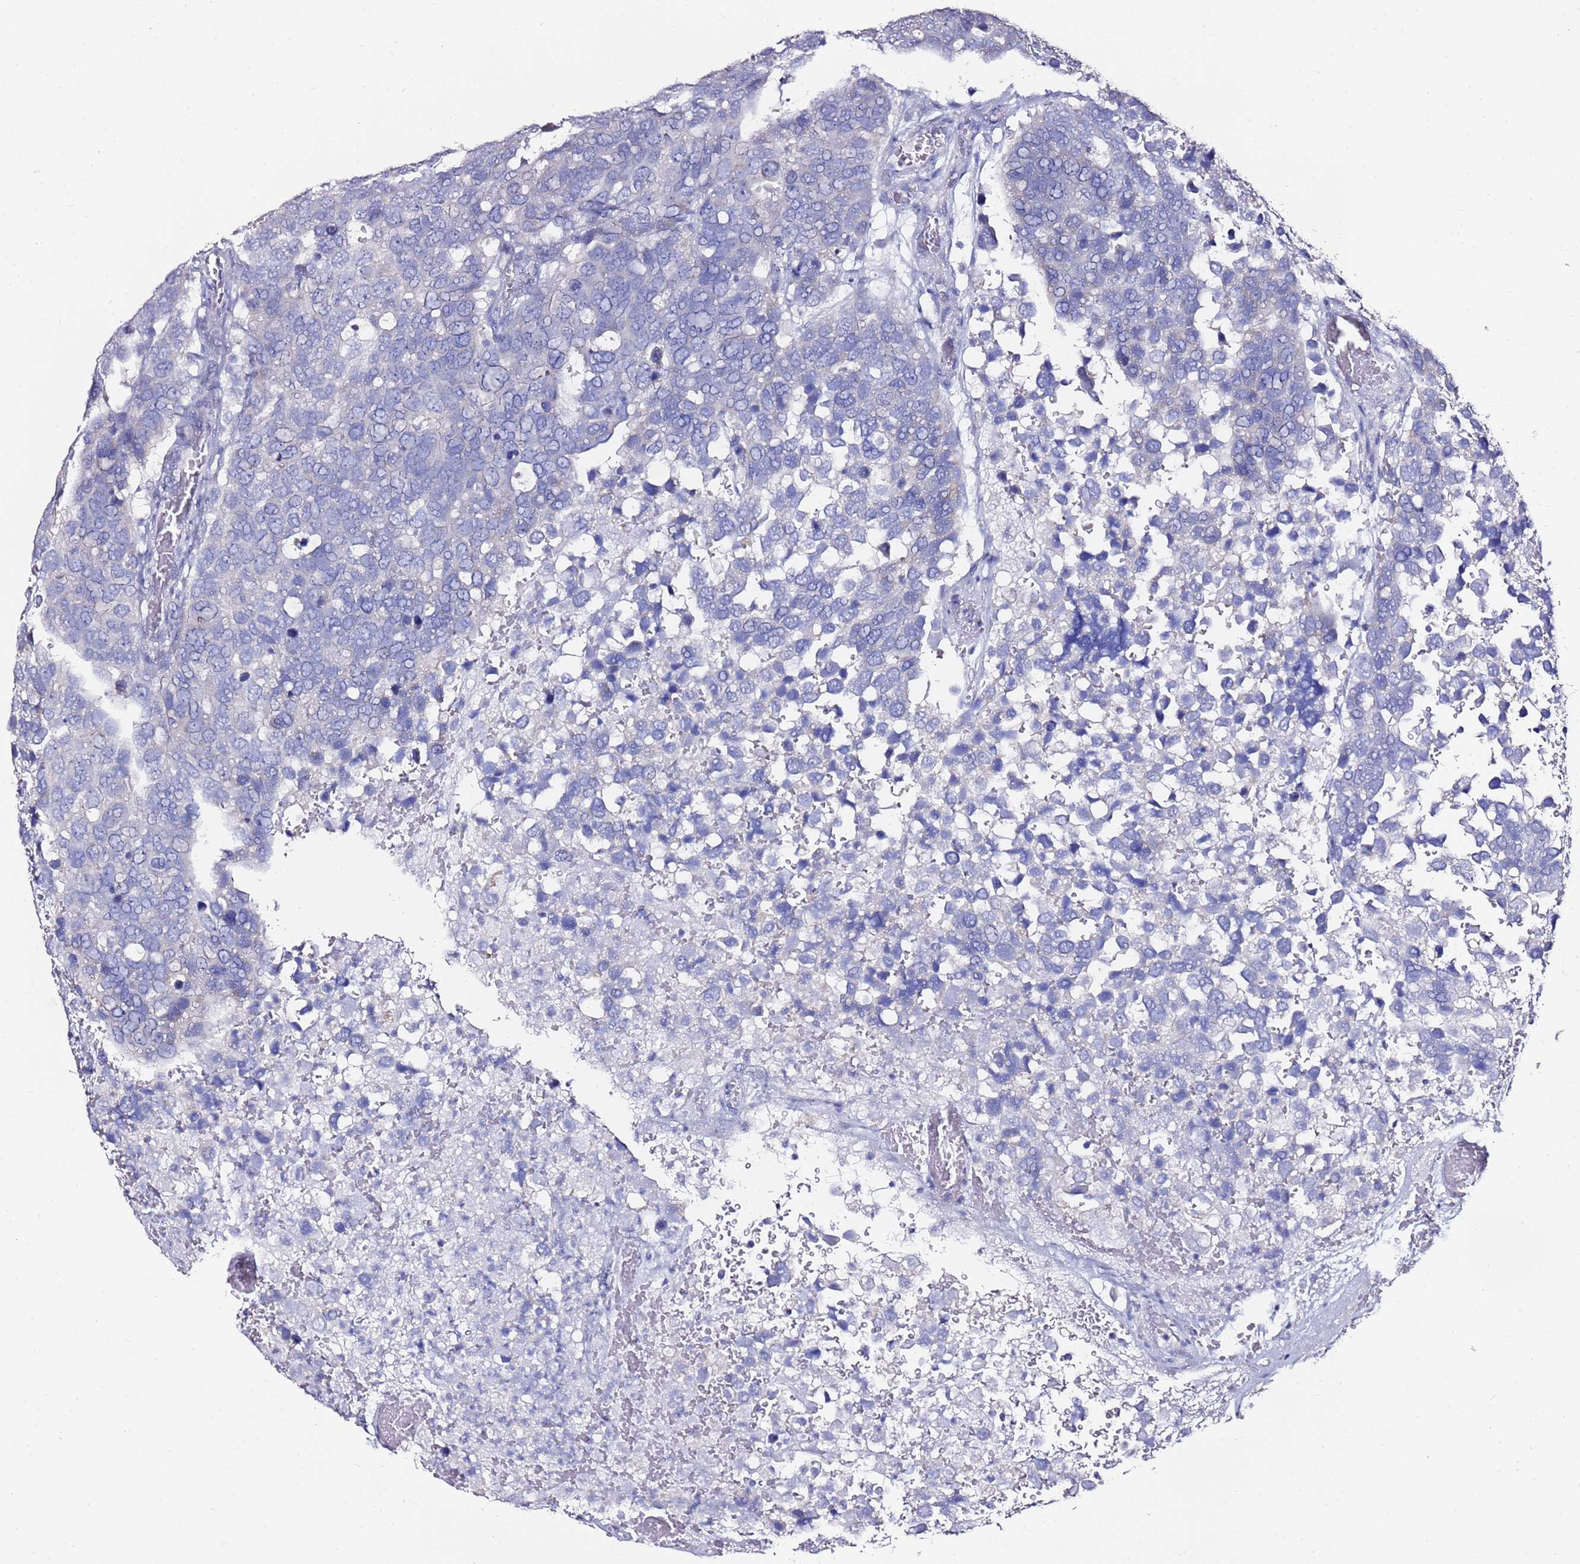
{"staining": {"intensity": "negative", "quantity": "none", "location": "none"}, "tissue": "breast cancer", "cell_type": "Tumor cells", "image_type": "cancer", "snomed": [{"axis": "morphology", "description": "Duct carcinoma"}, {"axis": "topography", "description": "Breast"}], "caption": "This image is of breast cancer (invasive ductal carcinoma) stained with immunohistochemistry (IHC) to label a protein in brown with the nuclei are counter-stained blue. There is no positivity in tumor cells. (Immunohistochemistry, brightfield microscopy, high magnification).", "gene": "MYBPC3", "patient": {"sex": "female", "age": 83}}